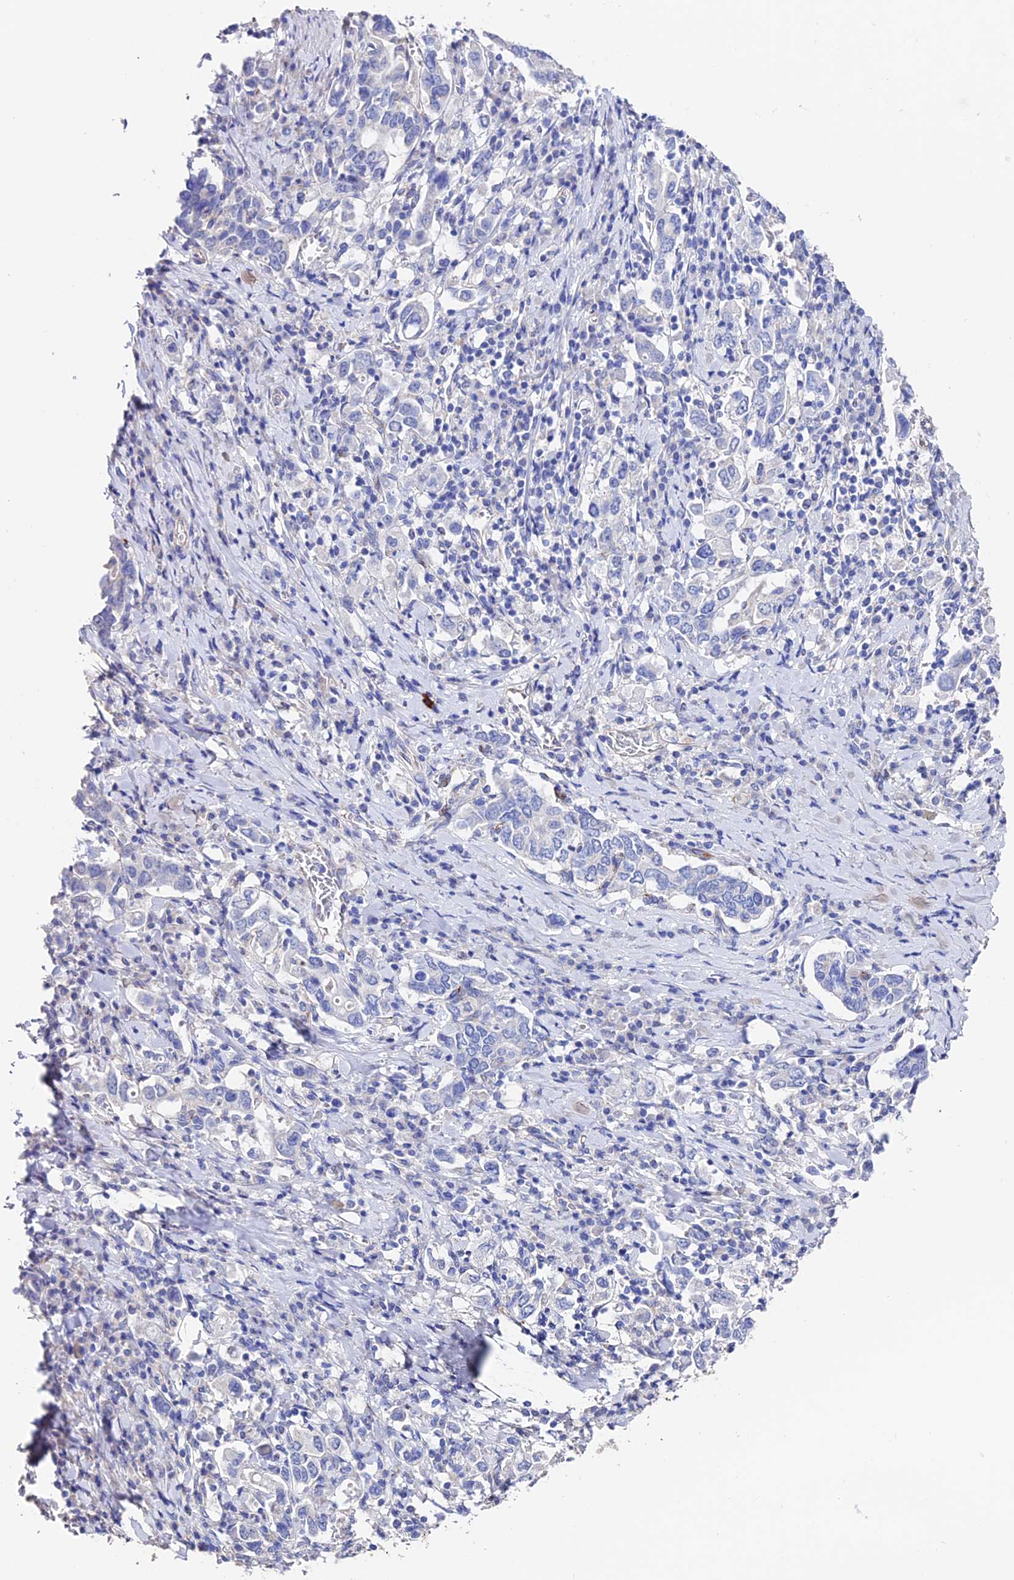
{"staining": {"intensity": "negative", "quantity": "none", "location": "none"}, "tissue": "stomach cancer", "cell_type": "Tumor cells", "image_type": "cancer", "snomed": [{"axis": "morphology", "description": "Adenocarcinoma, NOS"}, {"axis": "topography", "description": "Stomach, upper"}, {"axis": "topography", "description": "Stomach"}], "caption": "Human stomach cancer stained for a protein using IHC displays no expression in tumor cells.", "gene": "ESM1", "patient": {"sex": "male", "age": 62}}